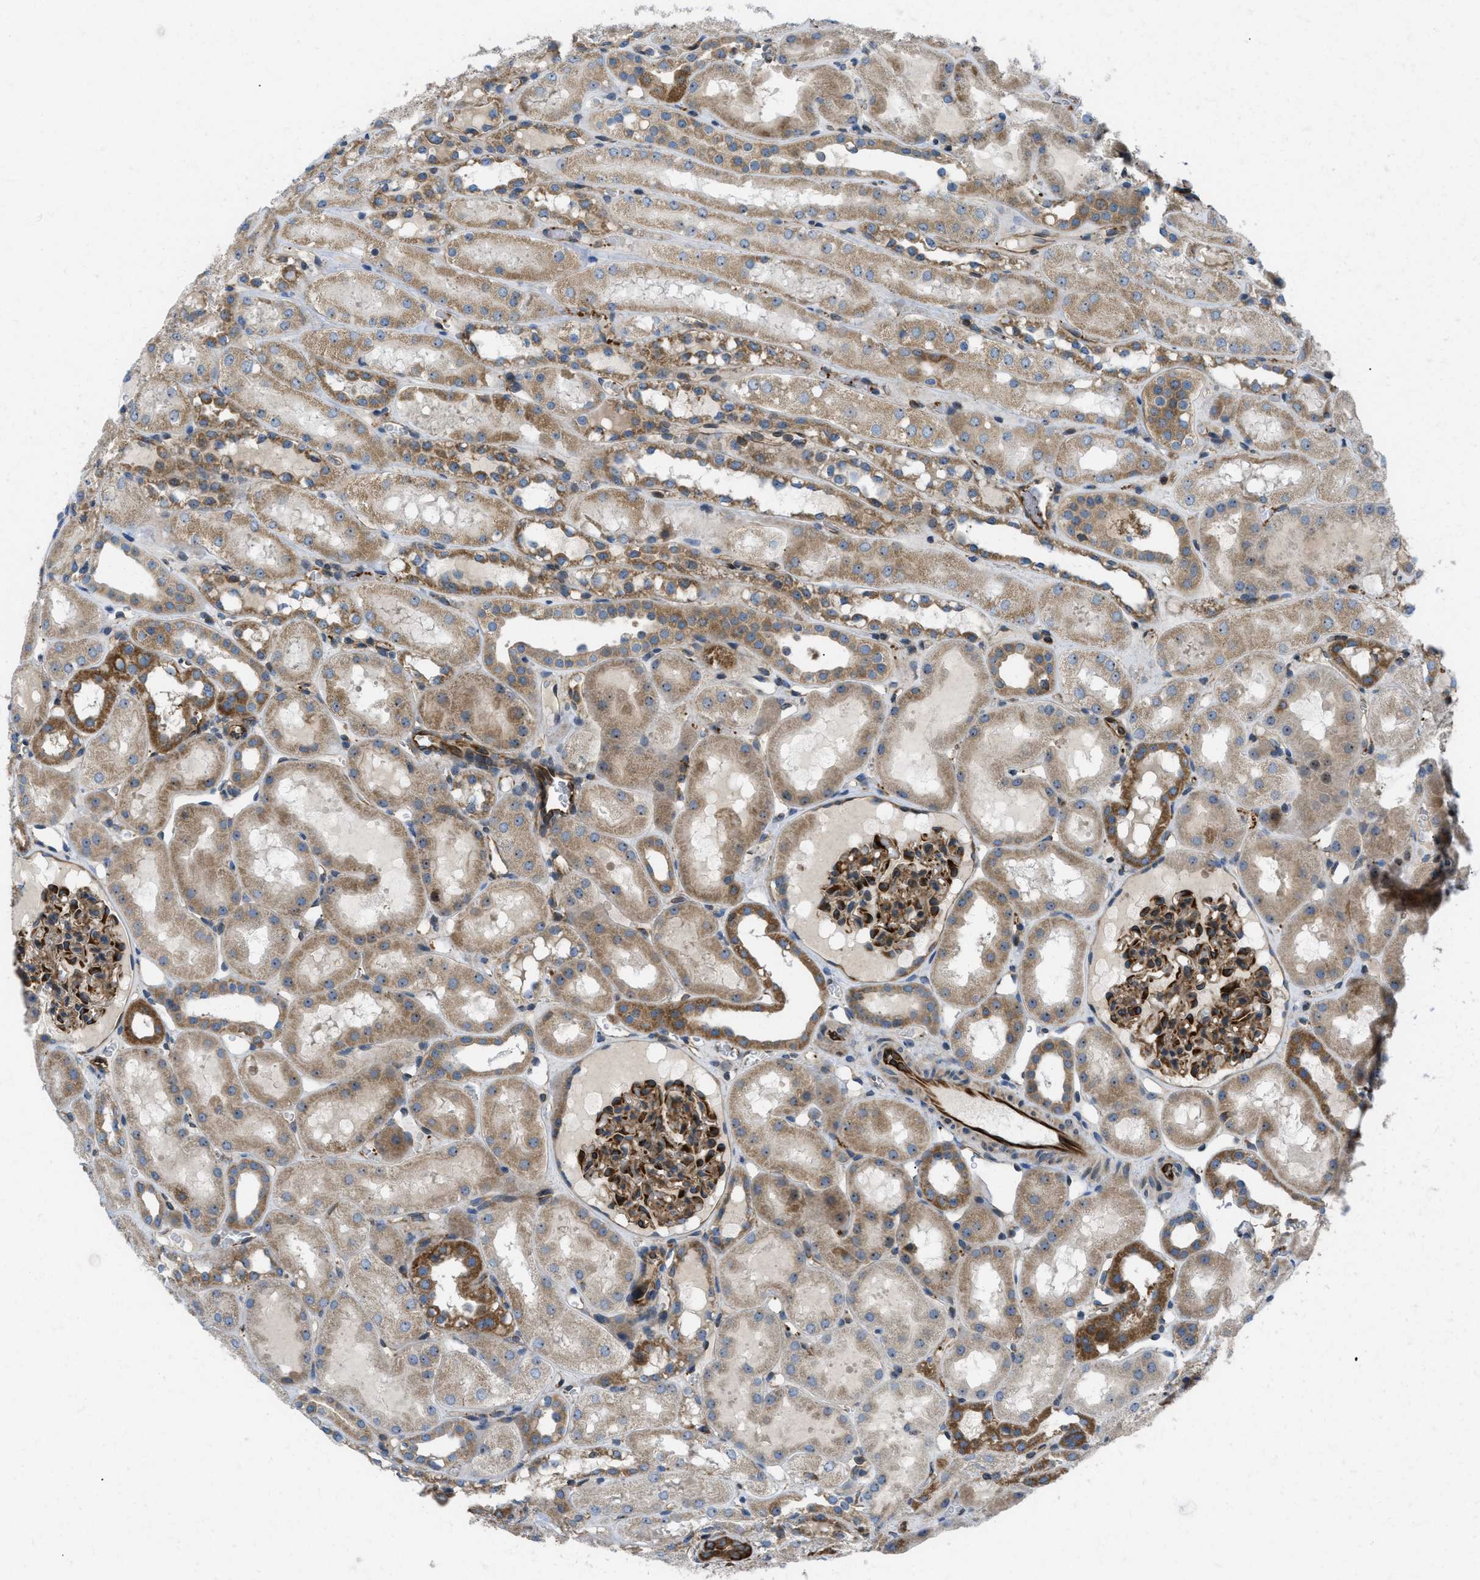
{"staining": {"intensity": "moderate", "quantity": ">75%", "location": "cytoplasmic/membranous"}, "tissue": "kidney", "cell_type": "Cells in glomeruli", "image_type": "normal", "snomed": [{"axis": "morphology", "description": "Normal tissue, NOS"}, {"axis": "topography", "description": "Kidney"}, {"axis": "topography", "description": "Urinary bladder"}], "caption": "IHC micrograph of normal kidney: kidney stained using immunohistochemistry (IHC) demonstrates medium levels of moderate protein expression localized specifically in the cytoplasmic/membranous of cells in glomeruli, appearing as a cytoplasmic/membranous brown color.", "gene": "ATP2A3", "patient": {"sex": "male", "age": 16}}